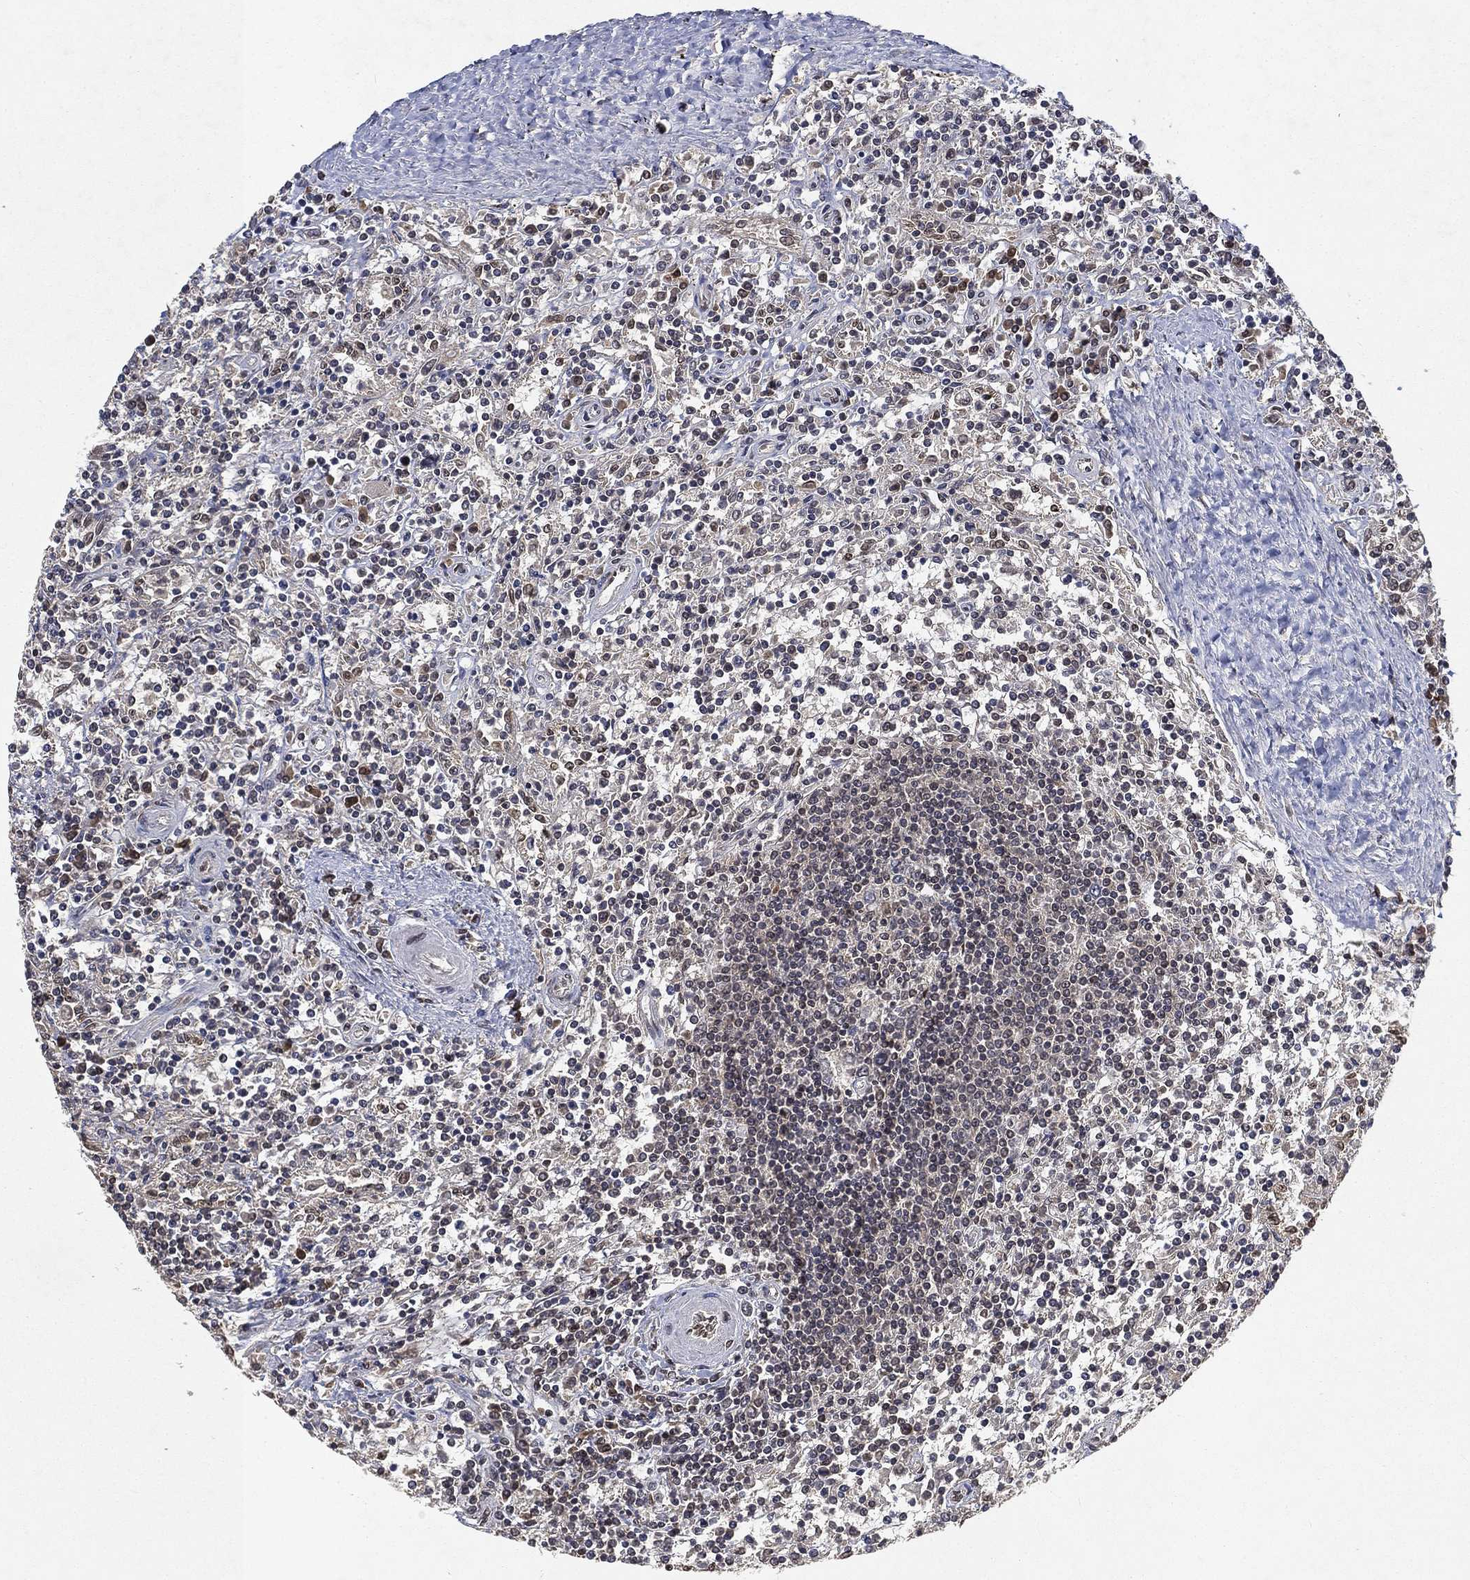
{"staining": {"intensity": "negative", "quantity": "none", "location": "none"}, "tissue": "lymphoma", "cell_type": "Tumor cells", "image_type": "cancer", "snomed": [{"axis": "morphology", "description": "Malignant lymphoma, non-Hodgkin's type, Low grade"}, {"axis": "topography", "description": "Spleen"}], "caption": "Tumor cells are negative for protein expression in human lymphoma.", "gene": "UBA5", "patient": {"sex": "male", "age": 62}}